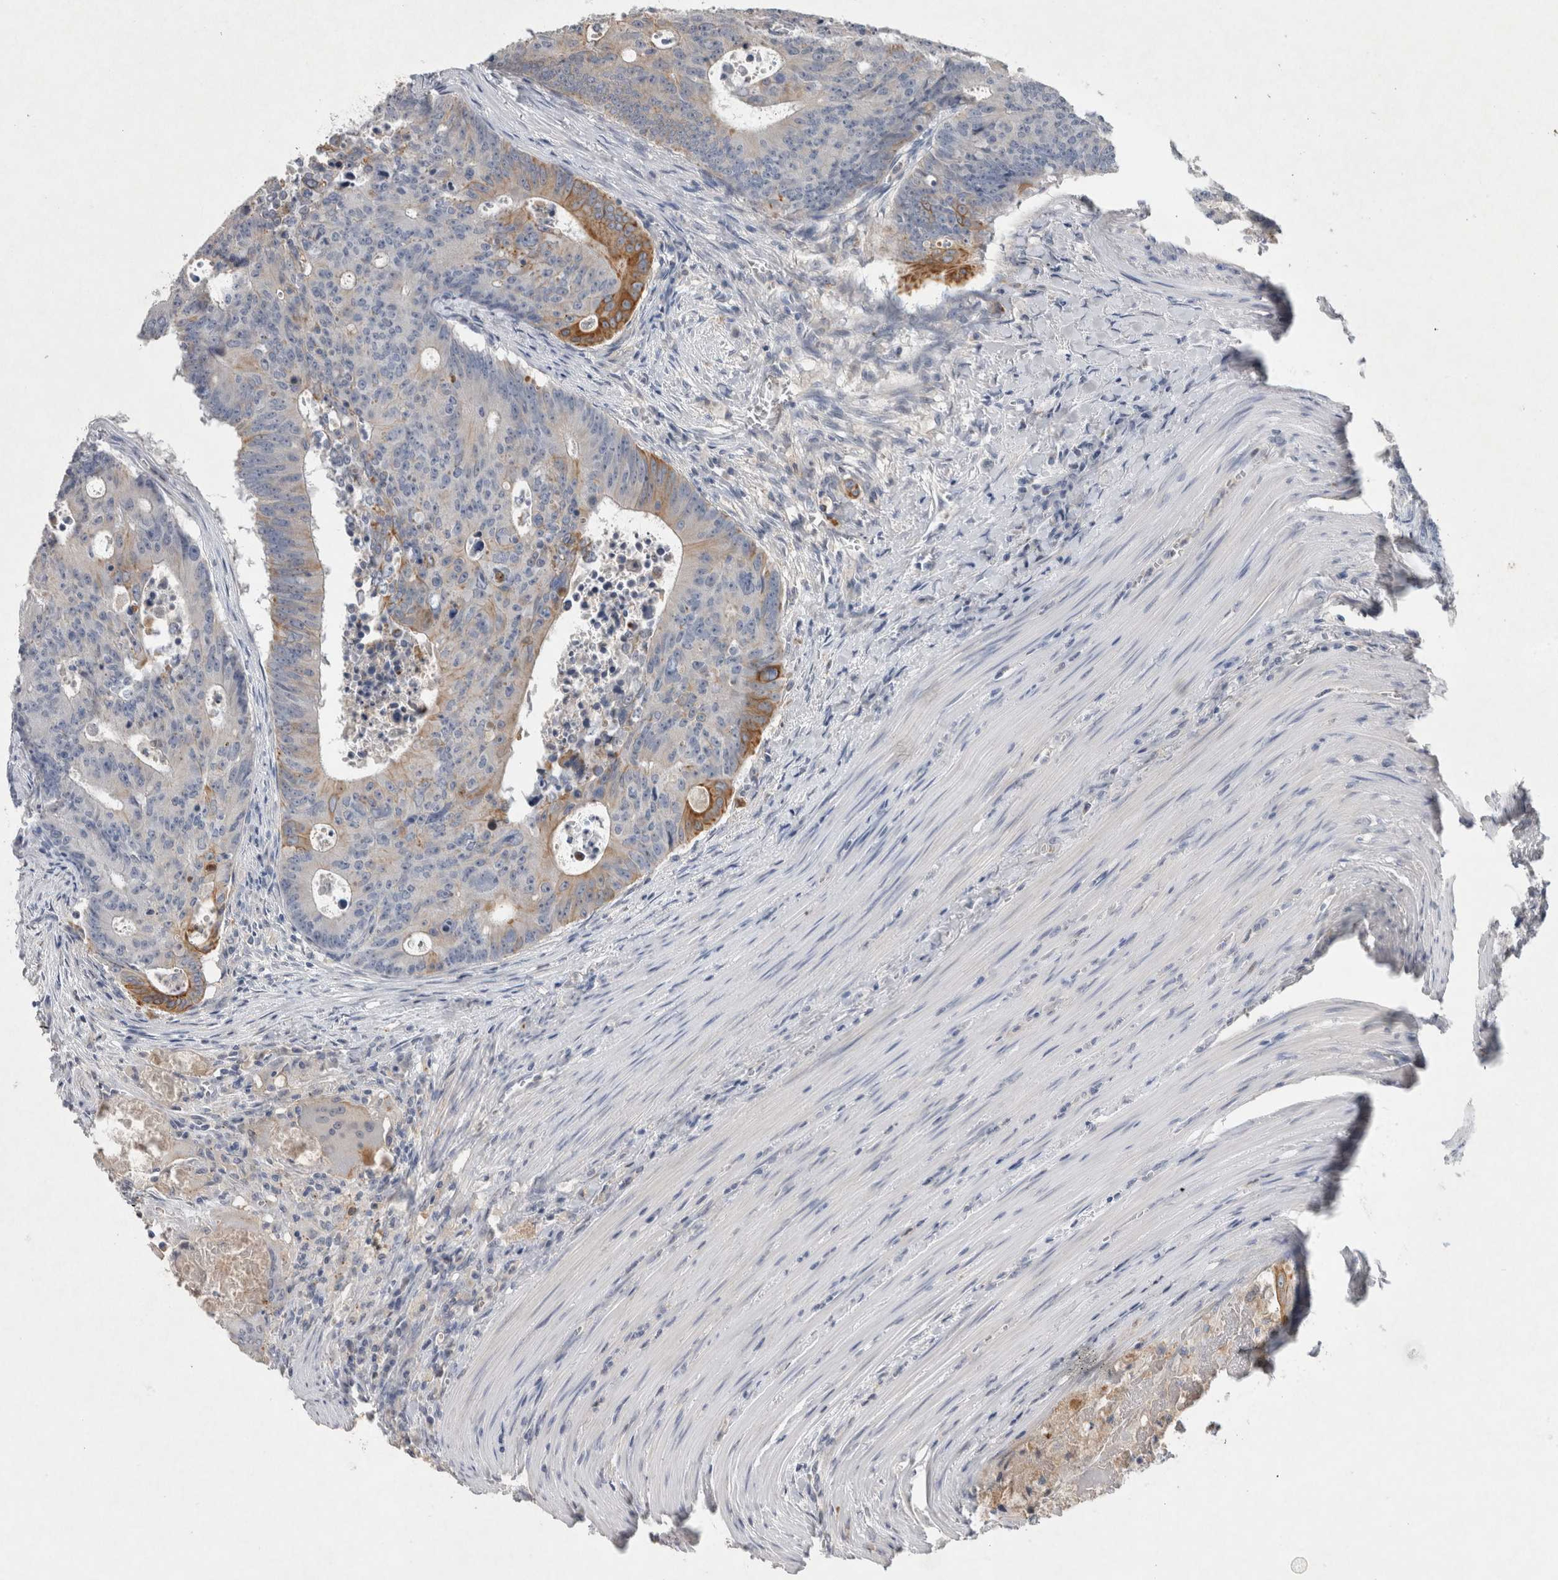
{"staining": {"intensity": "moderate", "quantity": "<25%", "location": "cytoplasmic/membranous"}, "tissue": "colorectal cancer", "cell_type": "Tumor cells", "image_type": "cancer", "snomed": [{"axis": "morphology", "description": "Adenocarcinoma, NOS"}, {"axis": "topography", "description": "Colon"}], "caption": "IHC of human colorectal adenocarcinoma displays low levels of moderate cytoplasmic/membranous positivity in approximately <25% of tumor cells.", "gene": "HEXD", "patient": {"sex": "male", "age": 87}}